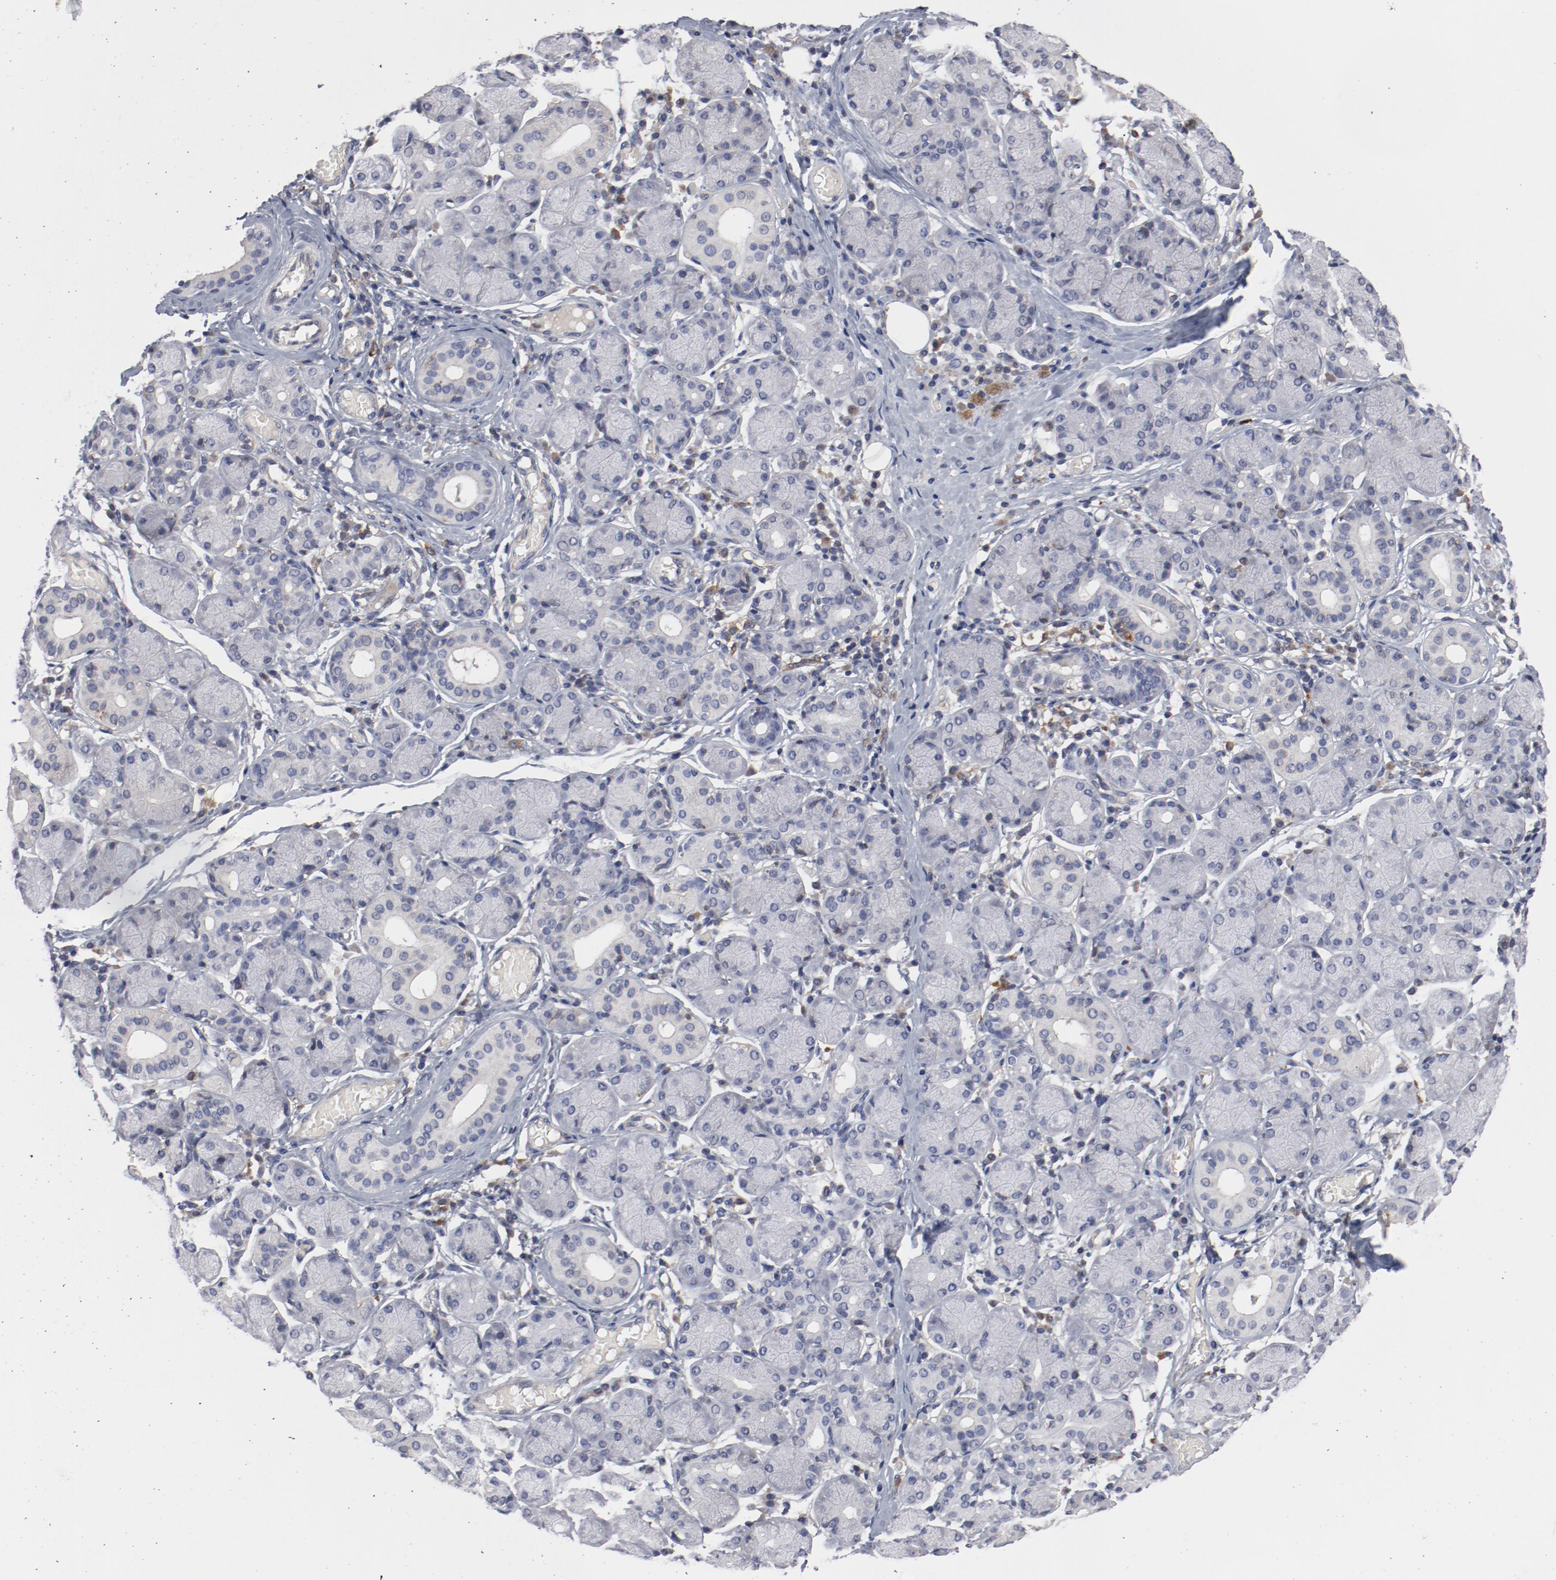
{"staining": {"intensity": "negative", "quantity": "none", "location": "none"}, "tissue": "salivary gland", "cell_type": "Glandular cells", "image_type": "normal", "snomed": [{"axis": "morphology", "description": "Normal tissue, NOS"}, {"axis": "topography", "description": "Salivary gland"}], "caption": "Salivary gland stained for a protein using immunohistochemistry (IHC) shows no staining glandular cells.", "gene": "CBL", "patient": {"sex": "female", "age": 24}}